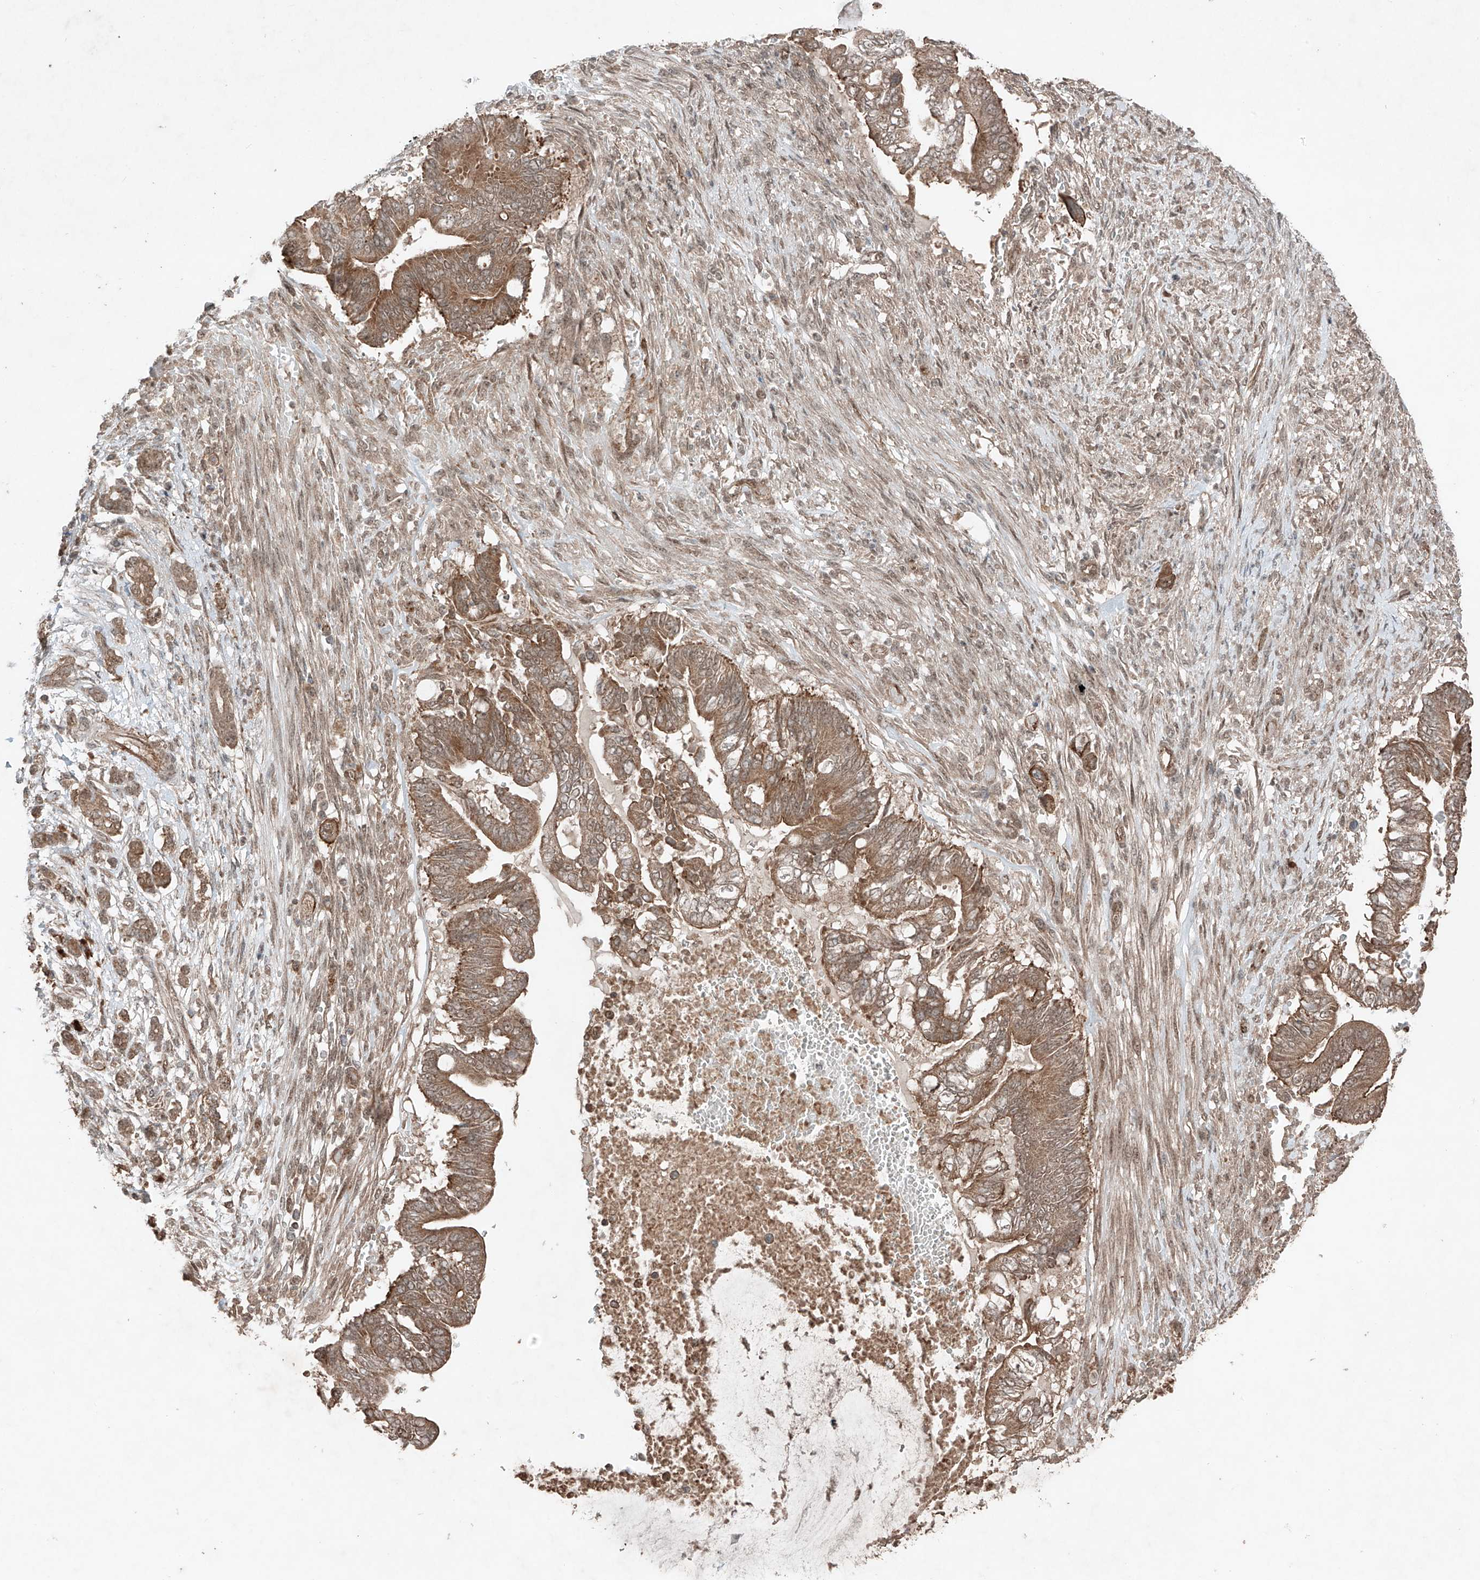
{"staining": {"intensity": "moderate", "quantity": ">75%", "location": "cytoplasmic/membranous"}, "tissue": "pancreatic cancer", "cell_type": "Tumor cells", "image_type": "cancer", "snomed": [{"axis": "morphology", "description": "Adenocarcinoma, NOS"}, {"axis": "topography", "description": "Pancreas"}], "caption": "Moderate cytoplasmic/membranous expression for a protein is seen in approximately >75% of tumor cells of pancreatic cancer using IHC.", "gene": "ZNF620", "patient": {"sex": "male", "age": 68}}